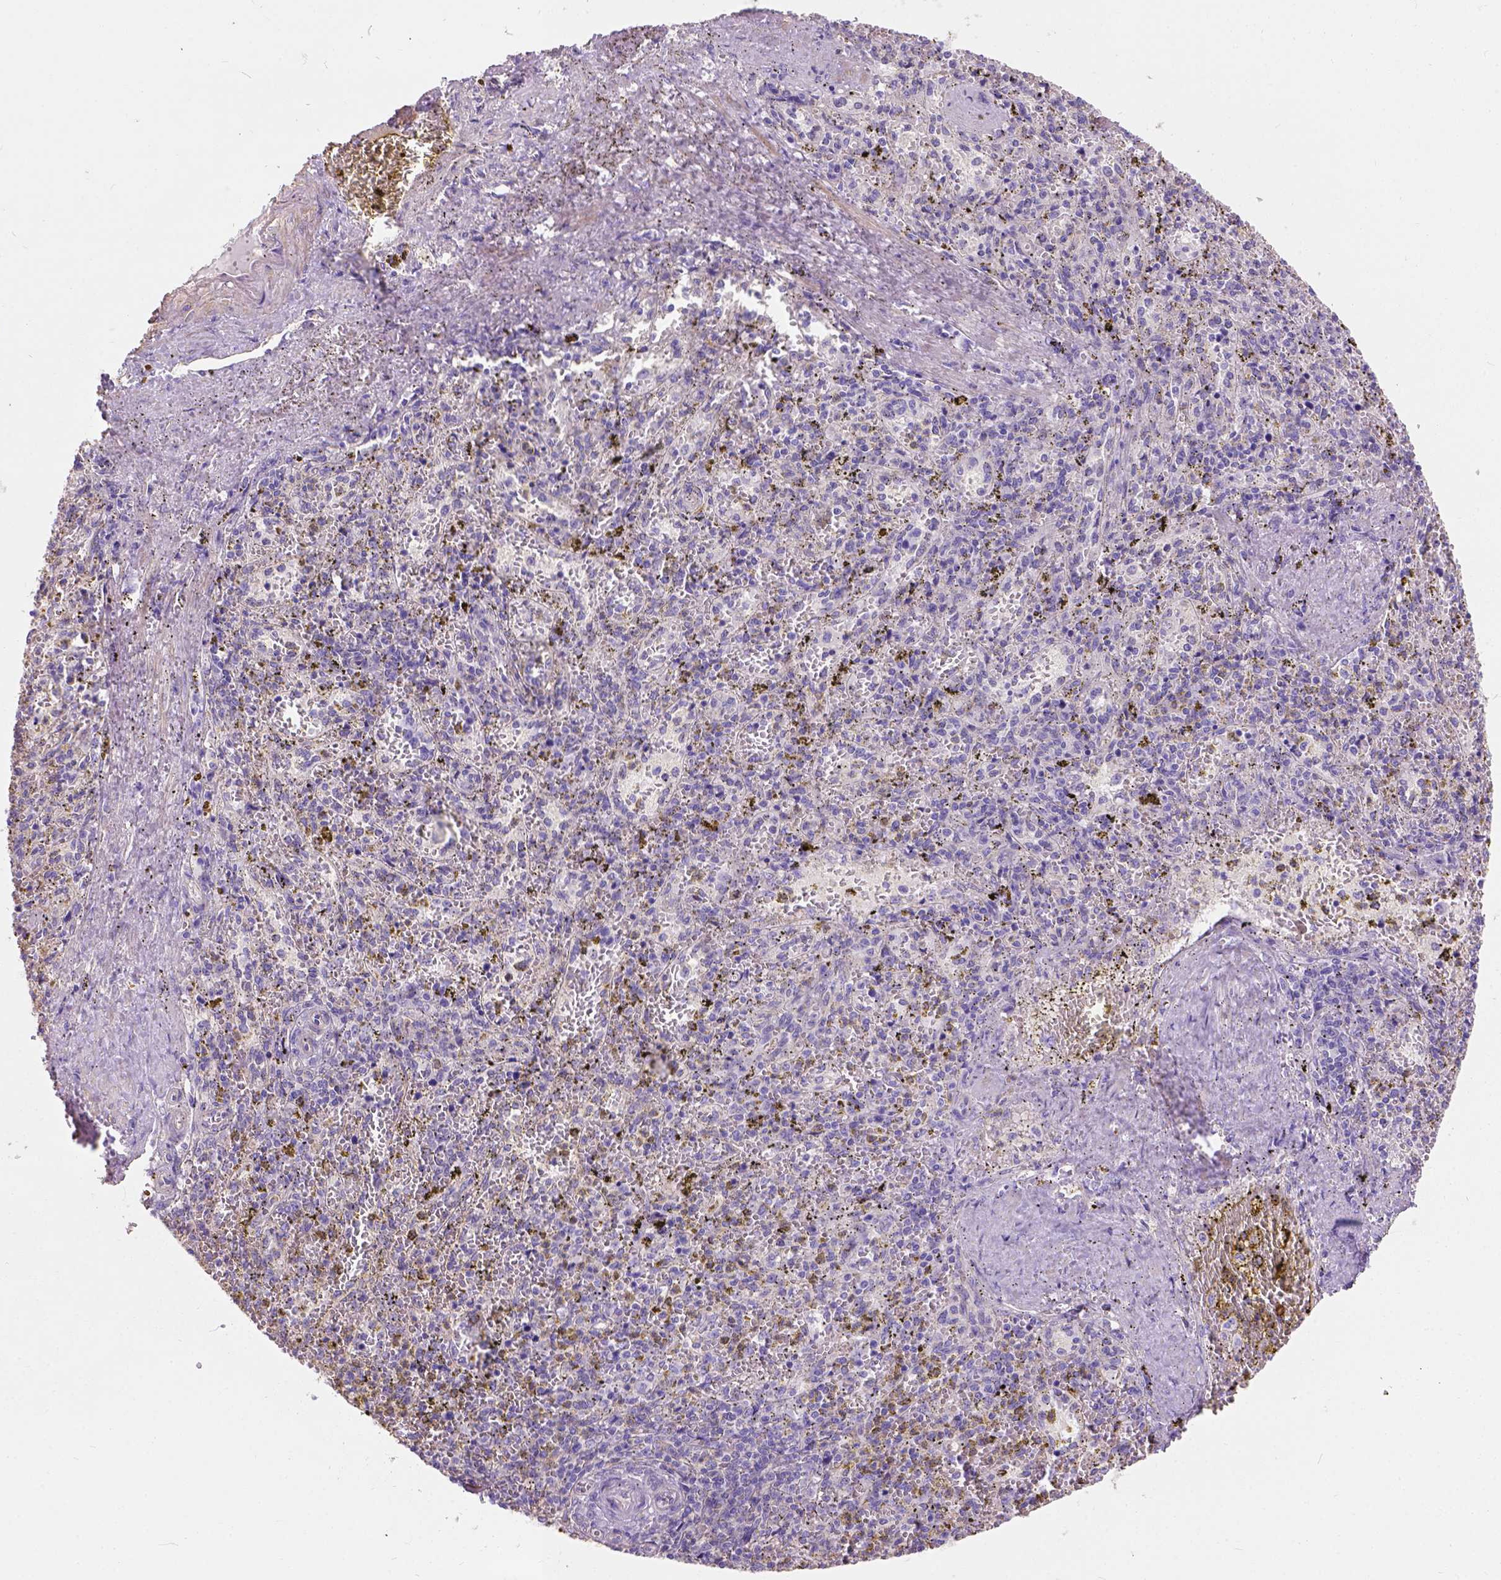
{"staining": {"intensity": "negative", "quantity": "none", "location": "none"}, "tissue": "spleen", "cell_type": "Cells in red pulp", "image_type": "normal", "snomed": [{"axis": "morphology", "description": "Normal tissue, NOS"}, {"axis": "topography", "description": "Spleen"}], "caption": "The image displays no significant expression in cells in red pulp of spleen. (Immunohistochemistry (ihc), brightfield microscopy, high magnification).", "gene": "PHF7", "patient": {"sex": "female", "age": 50}}